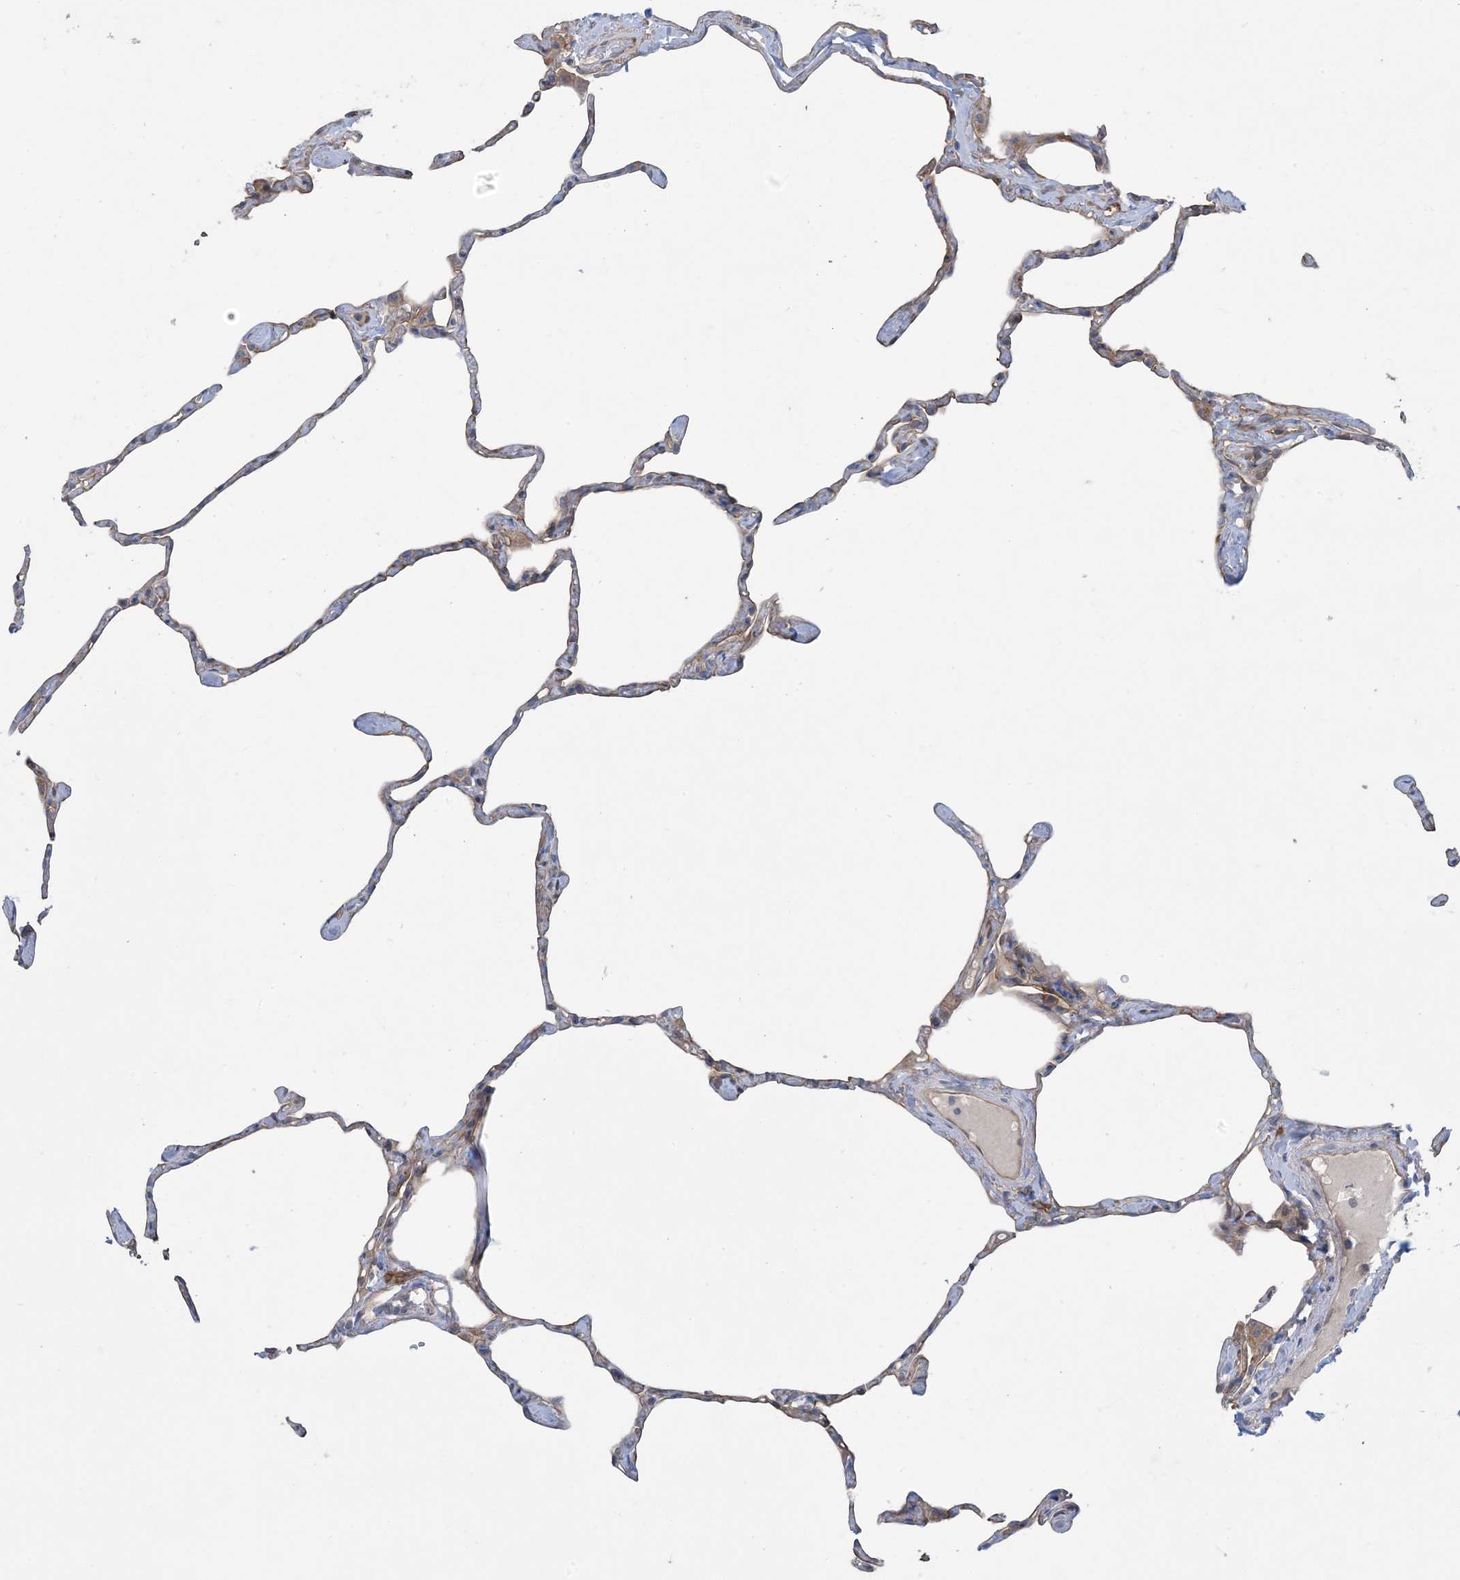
{"staining": {"intensity": "weak", "quantity": "25%-75%", "location": "cytoplasmic/membranous"}, "tissue": "lung", "cell_type": "Alveolar cells", "image_type": "normal", "snomed": [{"axis": "morphology", "description": "Normal tissue, NOS"}, {"axis": "topography", "description": "Lung"}], "caption": "The immunohistochemical stain labels weak cytoplasmic/membranous staining in alveolar cells of normal lung. The staining is performed using DAB brown chromogen to label protein expression. The nuclei are counter-stained blue using hematoxylin.", "gene": "AOC1", "patient": {"sex": "male", "age": 65}}